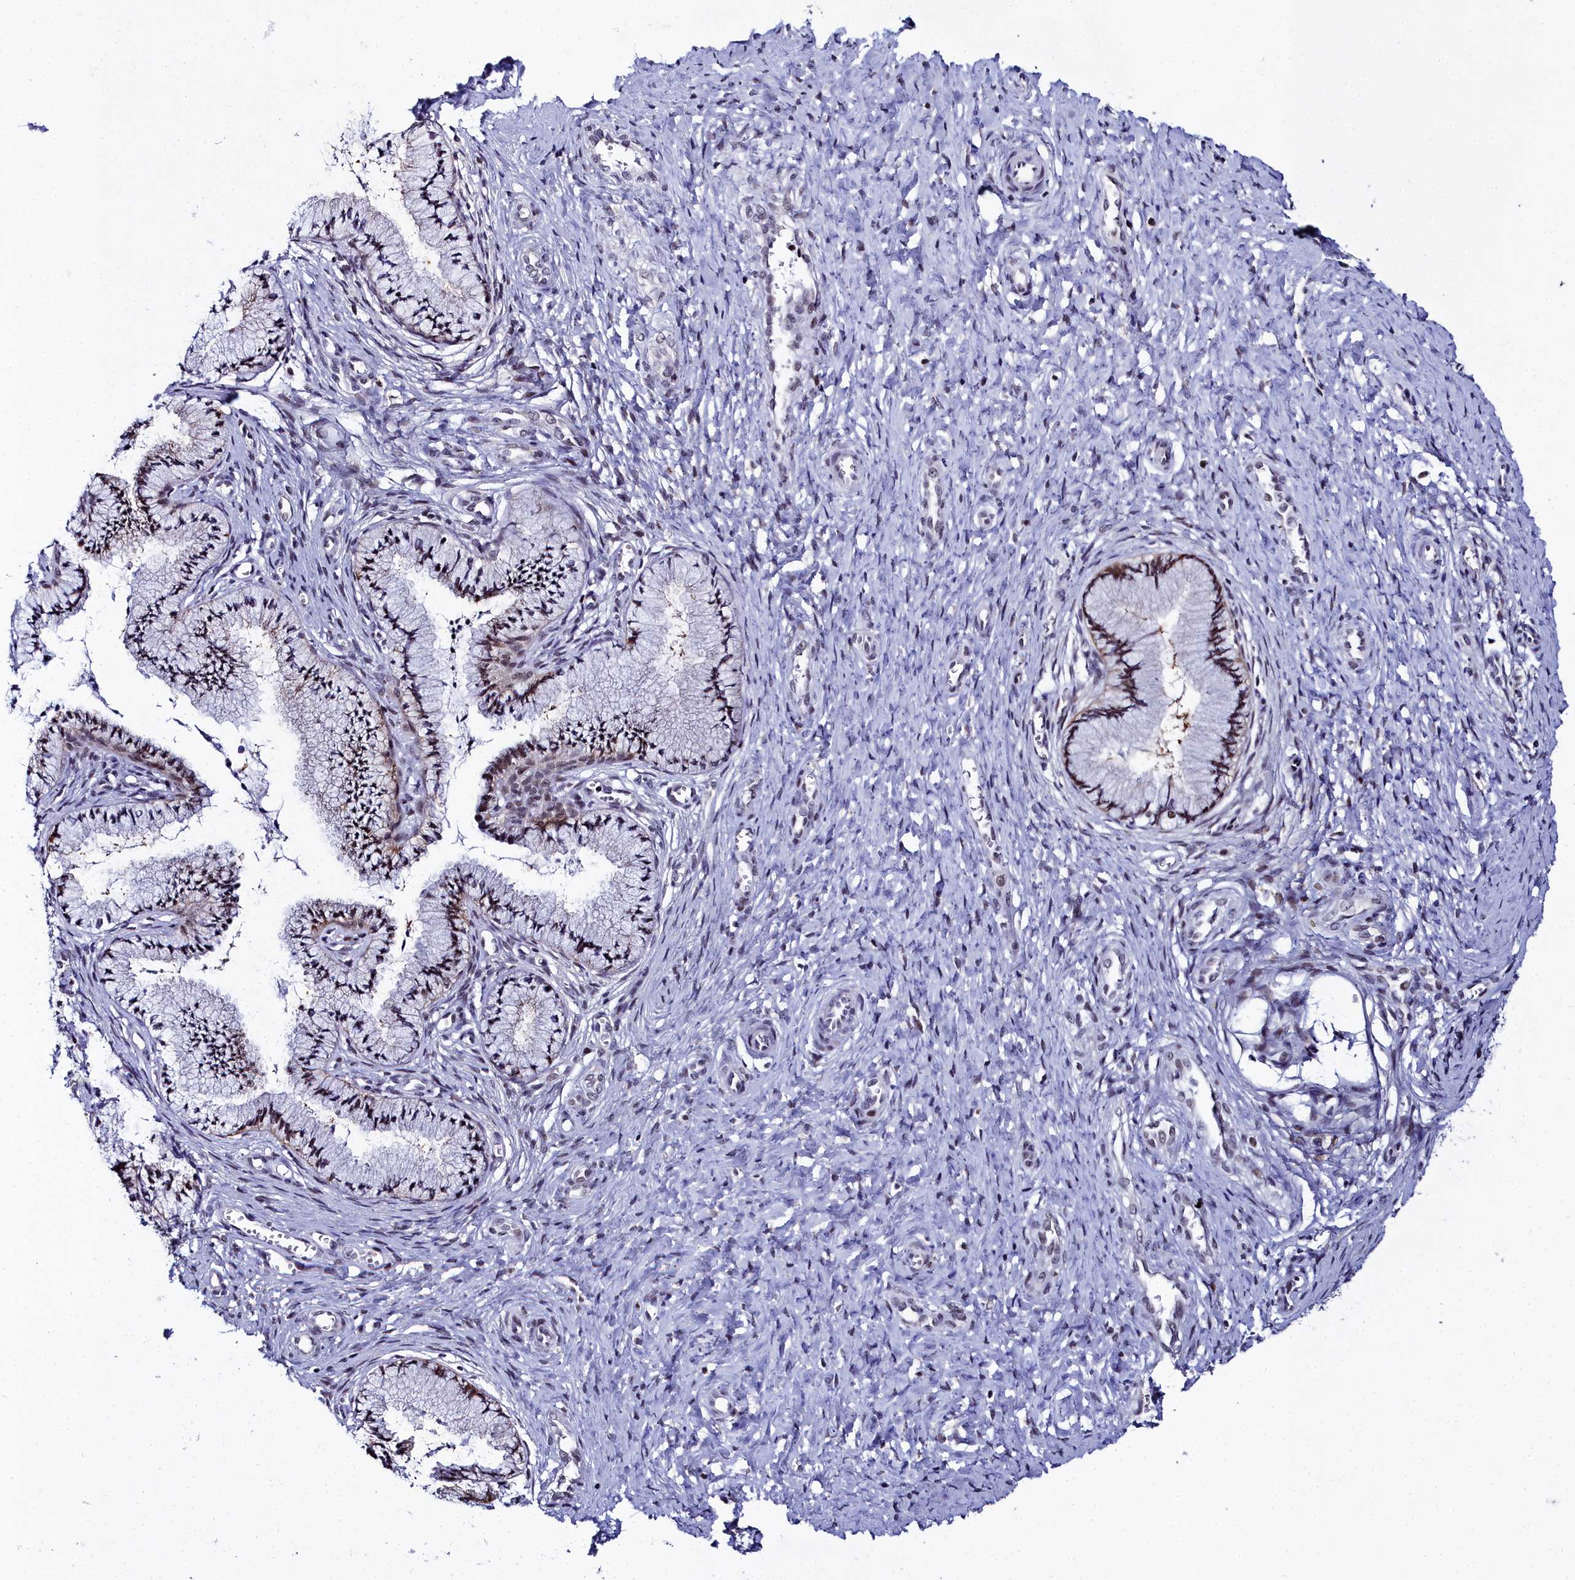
{"staining": {"intensity": "strong", "quantity": ">75%", "location": "nuclear"}, "tissue": "cervix", "cell_type": "Glandular cells", "image_type": "normal", "snomed": [{"axis": "morphology", "description": "Normal tissue, NOS"}, {"axis": "topography", "description": "Cervix"}], "caption": "A micrograph showing strong nuclear positivity in approximately >75% of glandular cells in normal cervix, as visualized by brown immunohistochemical staining.", "gene": "CCDC97", "patient": {"sex": "female", "age": 36}}